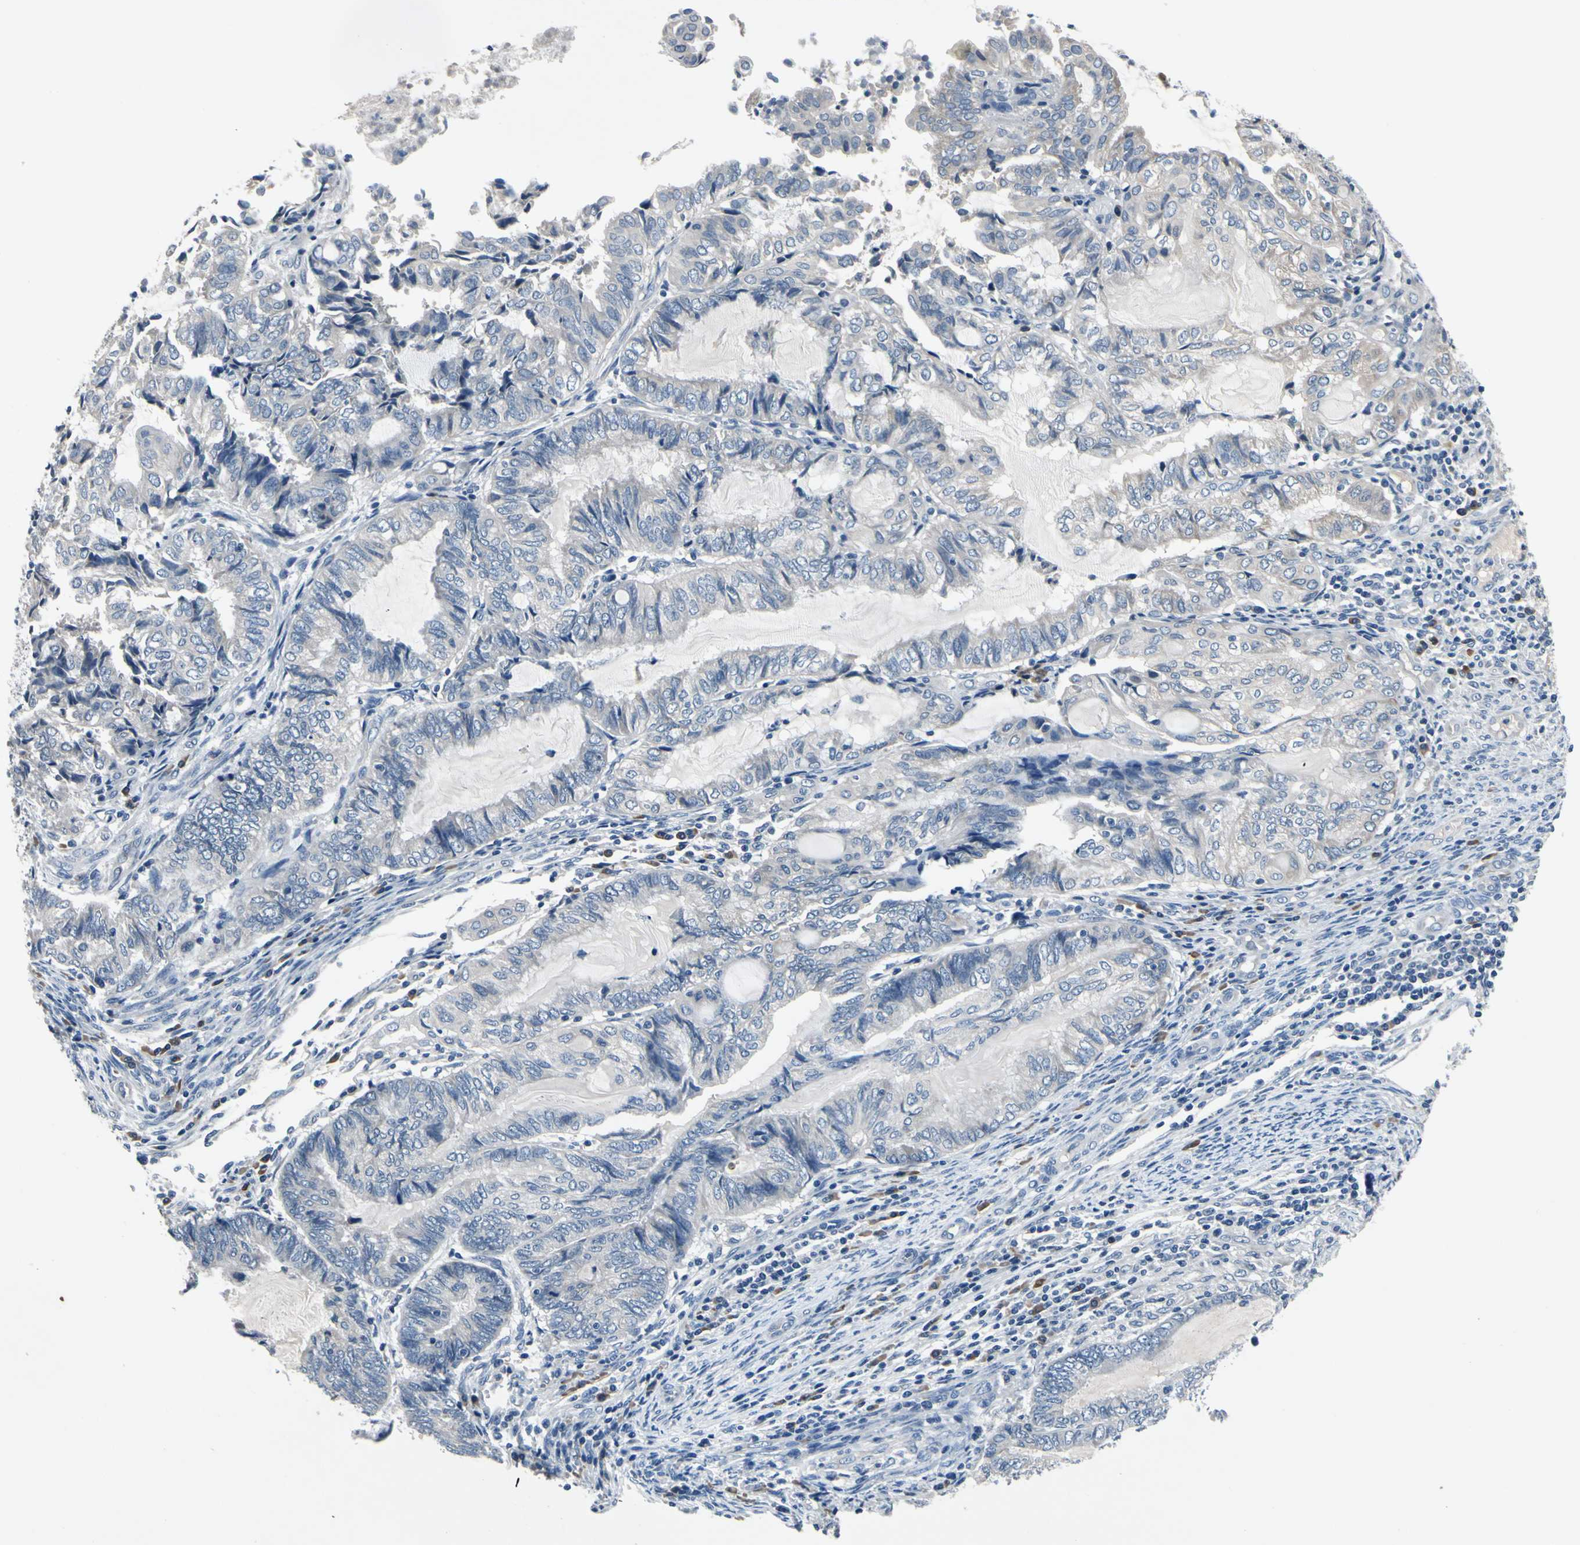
{"staining": {"intensity": "negative", "quantity": "none", "location": "none"}, "tissue": "endometrial cancer", "cell_type": "Tumor cells", "image_type": "cancer", "snomed": [{"axis": "morphology", "description": "Adenocarcinoma, NOS"}, {"axis": "topography", "description": "Uterus"}, {"axis": "topography", "description": "Endometrium"}], "caption": "Endometrial cancer (adenocarcinoma) was stained to show a protein in brown. There is no significant expression in tumor cells. (DAB (3,3'-diaminobenzidine) immunohistochemistry (IHC) with hematoxylin counter stain).", "gene": "SELENOK", "patient": {"sex": "female", "age": 70}}